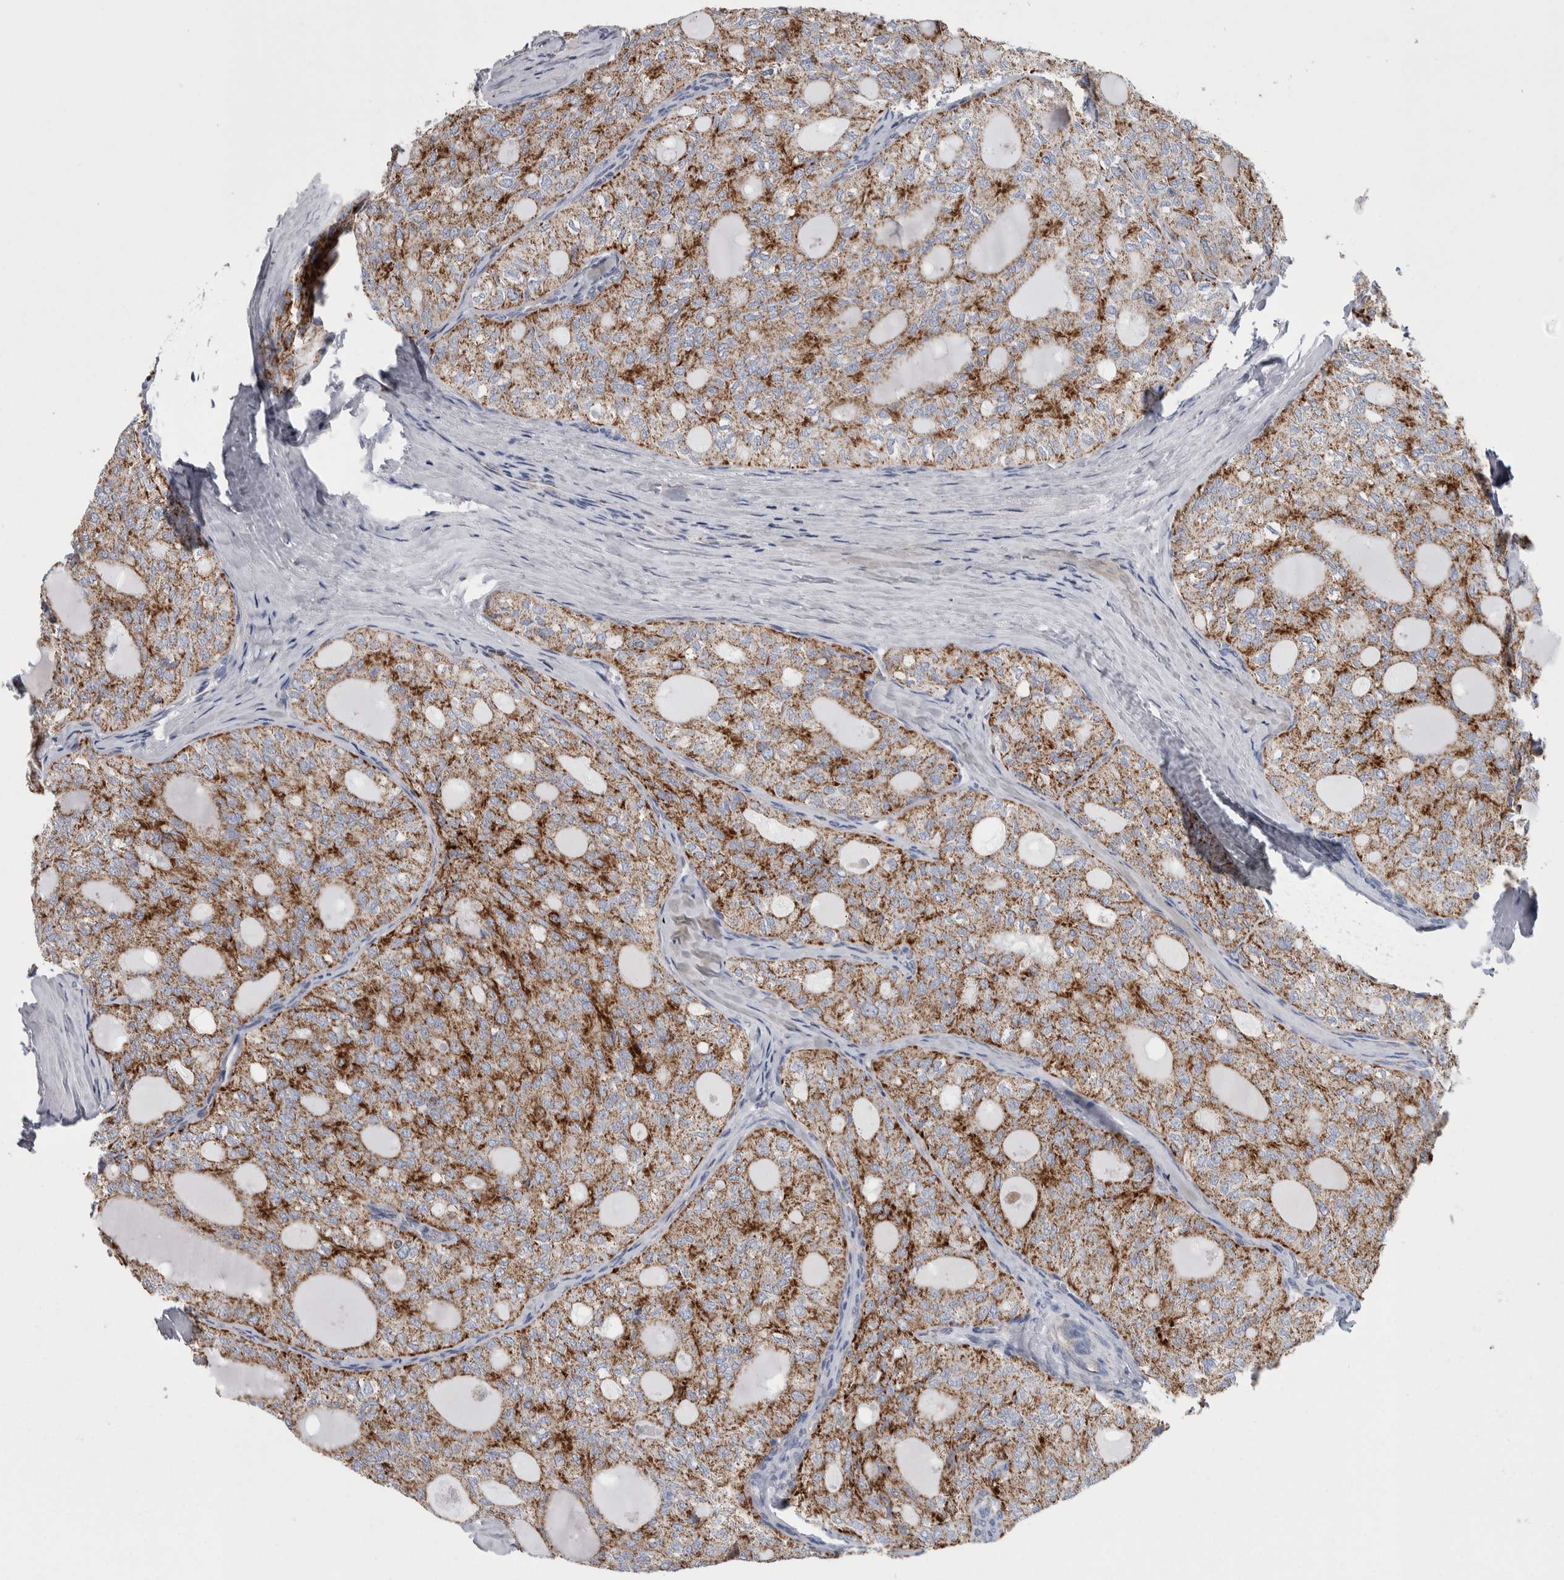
{"staining": {"intensity": "moderate", "quantity": ">75%", "location": "cytoplasmic/membranous"}, "tissue": "thyroid cancer", "cell_type": "Tumor cells", "image_type": "cancer", "snomed": [{"axis": "morphology", "description": "Follicular adenoma carcinoma, NOS"}, {"axis": "topography", "description": "Thyroid gland"}], "caption": "Human thyroid cancer stained with a brown dye reveals moderate cytoplasmic/membranous positive positivity in approximately >75% of tumor cells.", "gene": "ETFA", "patient": {"sex": "male", "age": 75}}